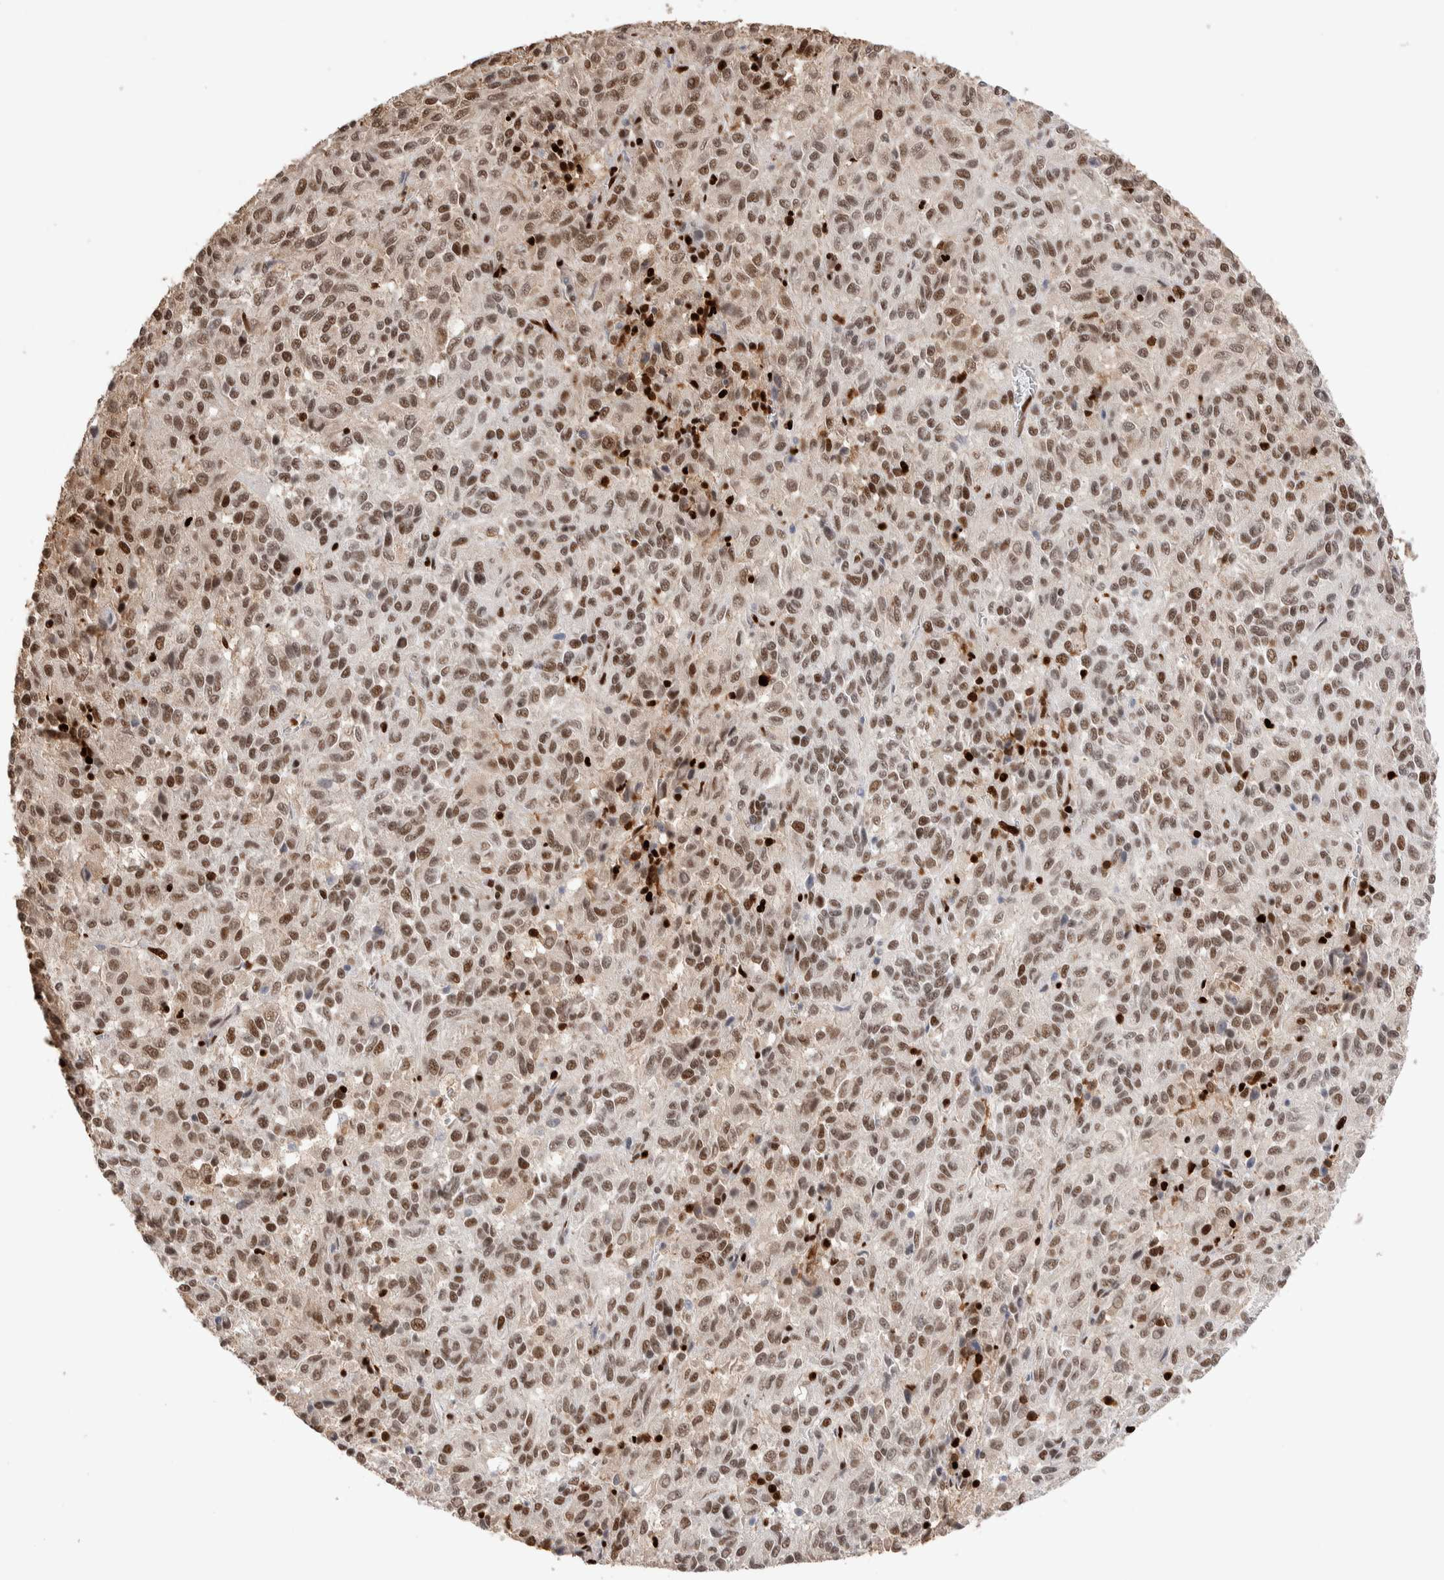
{"staining": {"intensity": "moderate", "quantity": ">75%", "location": "nuclear"}, "tissue": "melanoma", "cell_type": "Tumor cells", "image_type": "cancer", "snomed": [{"axis": "morphology", "description": "Malignant melanoma, Metastatic site"}, {"axis": "topography", "description": "Lung"}], "caption": "A brown stain labels moderate nuclear expression of a protein in human malignant melanoma (metastatic site) tumor cells.", "gene": "RNASEK-C17orf49", "patient": {"sex": "male", "age": 64}}